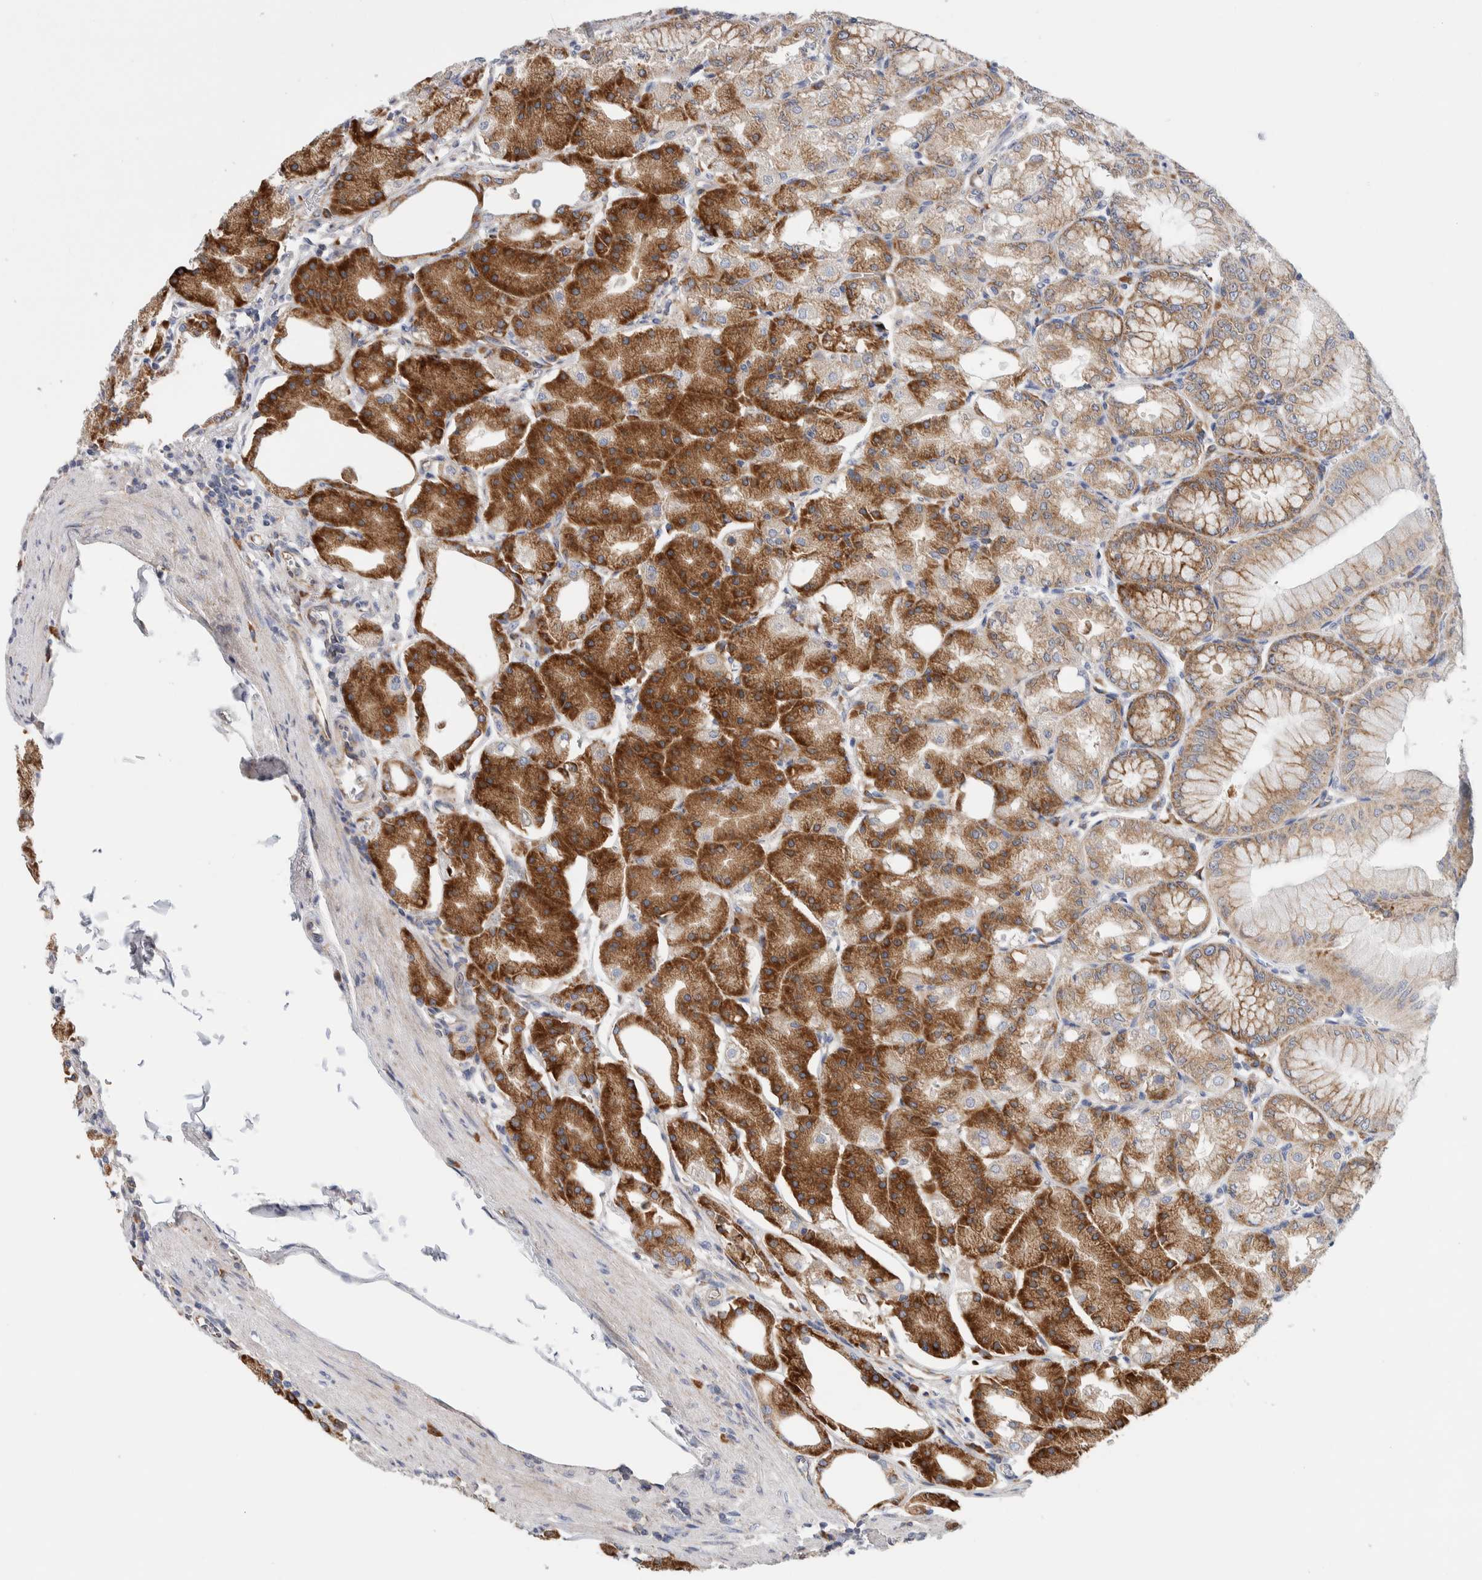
{"staining": {"intensity": "strong", "quantity": "25%-75%", "location": "cytoplasmic/membranous"}, "tissue": "stomach", "cell_type": "Glandular cells", "image_type": "normal", "snomed": [{"axis": "morphology", "description": "Normal tissue, NOS"}, {"axis": "topography", "description": "Stomach, lower"}], "caption": "Protein expression analysis of normal human stomach reveals strong cytoplasmic/membranous staining in about 25%-75% of glandular cells.", "gene": "RACK1", "patient": {"sex": "male", "age": 71}}